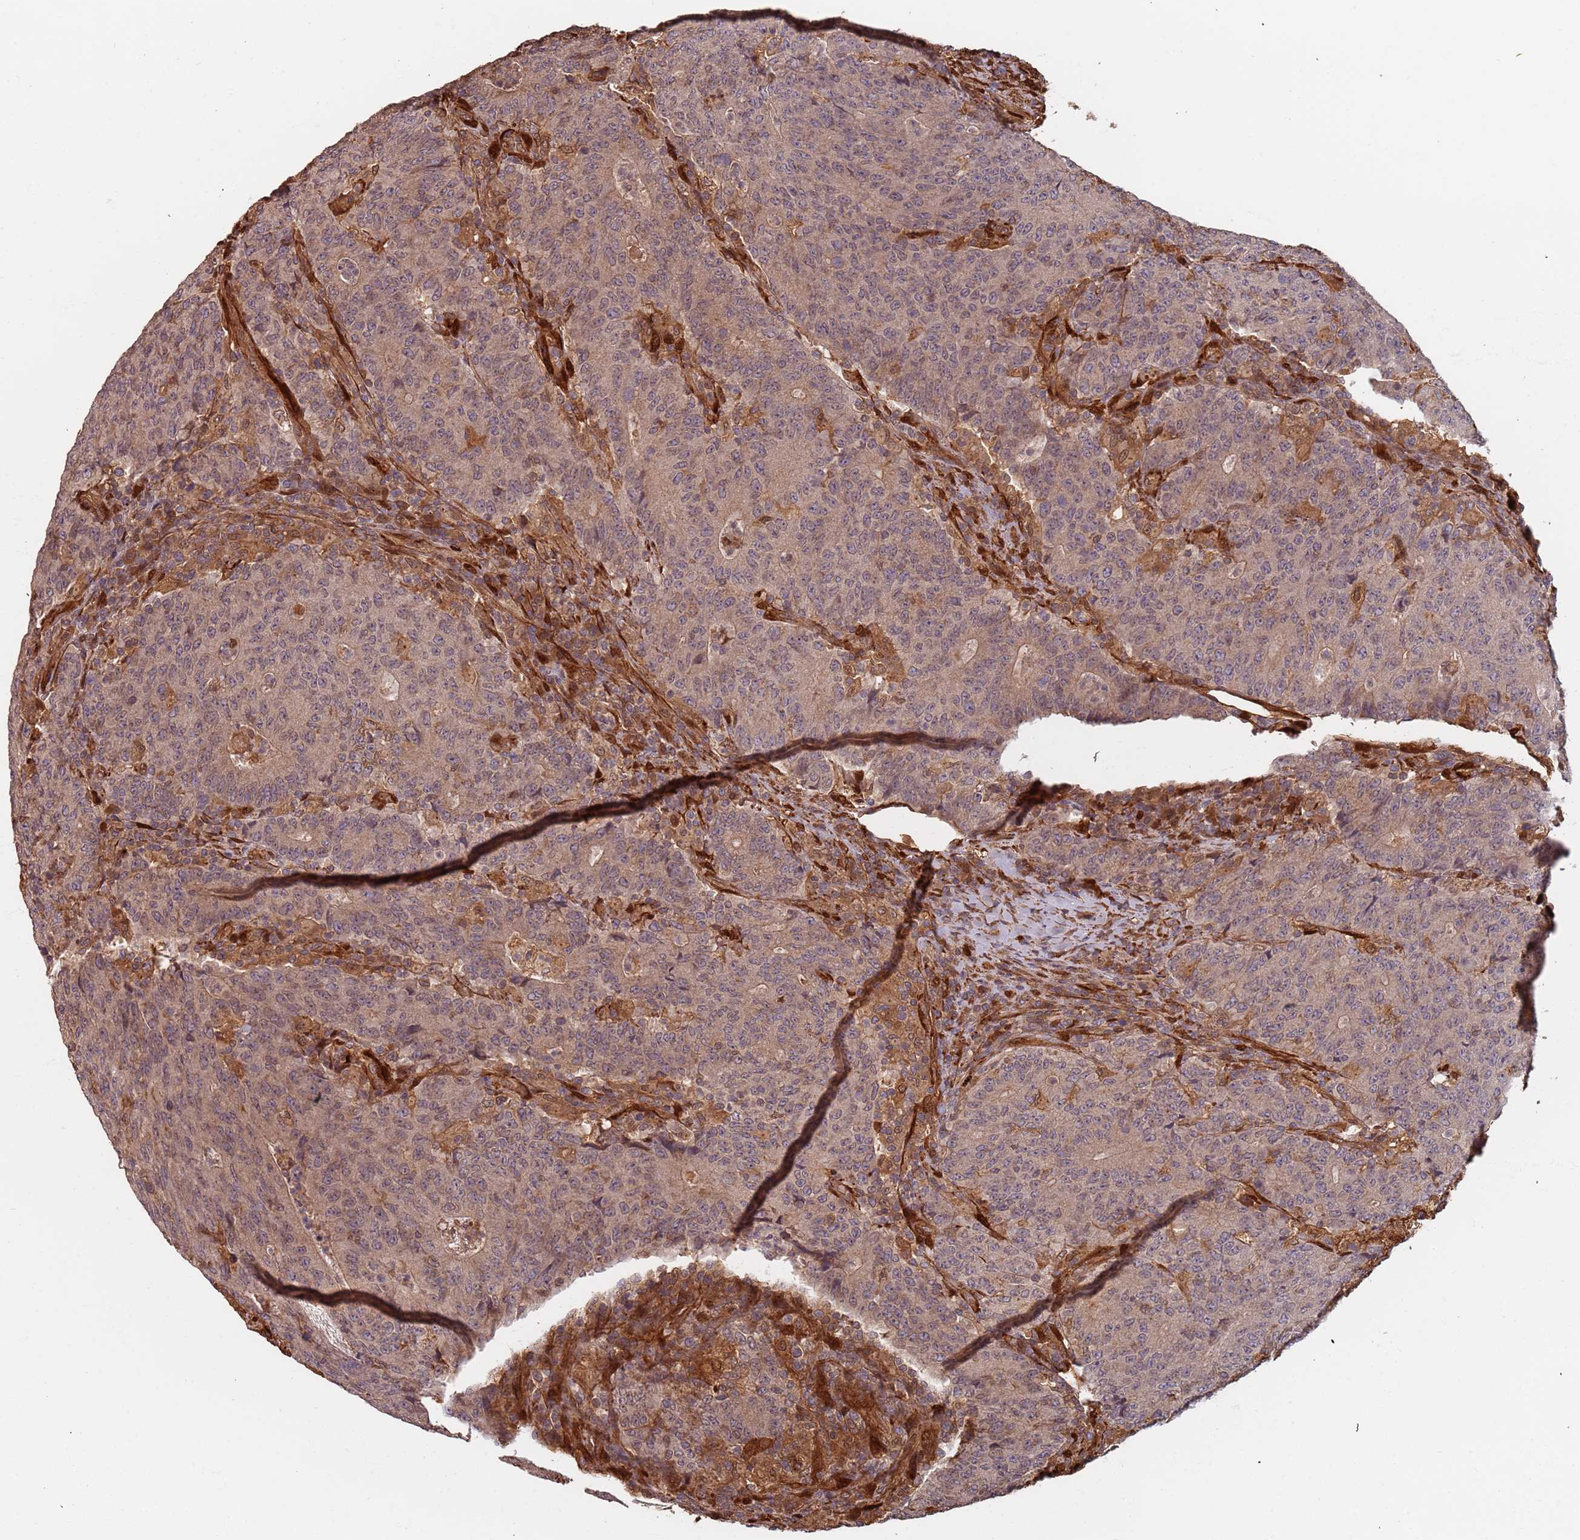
{"staining": {"intensity": "weak", "quantity": ">75%", "location": "cytoplasmic/membranous"}, "tissue": "colorectal cancer", "cell_type": "Tumor cells", "image_type": "cancer", "snomed": [{"axis": "morphology", "description": "Adenocarcinoma, NOS"}, {"axis": "topography", "description": "Colon"}], "caption": "Immunohistochemistry (IHC) of colorectal adenocarcinoma shows low levels of weak cytoplasmic/membranous staining in about >75% of tumor cells.", "gene": "SDCCAG8", "patient": {"sex": "female", "age": 75}}